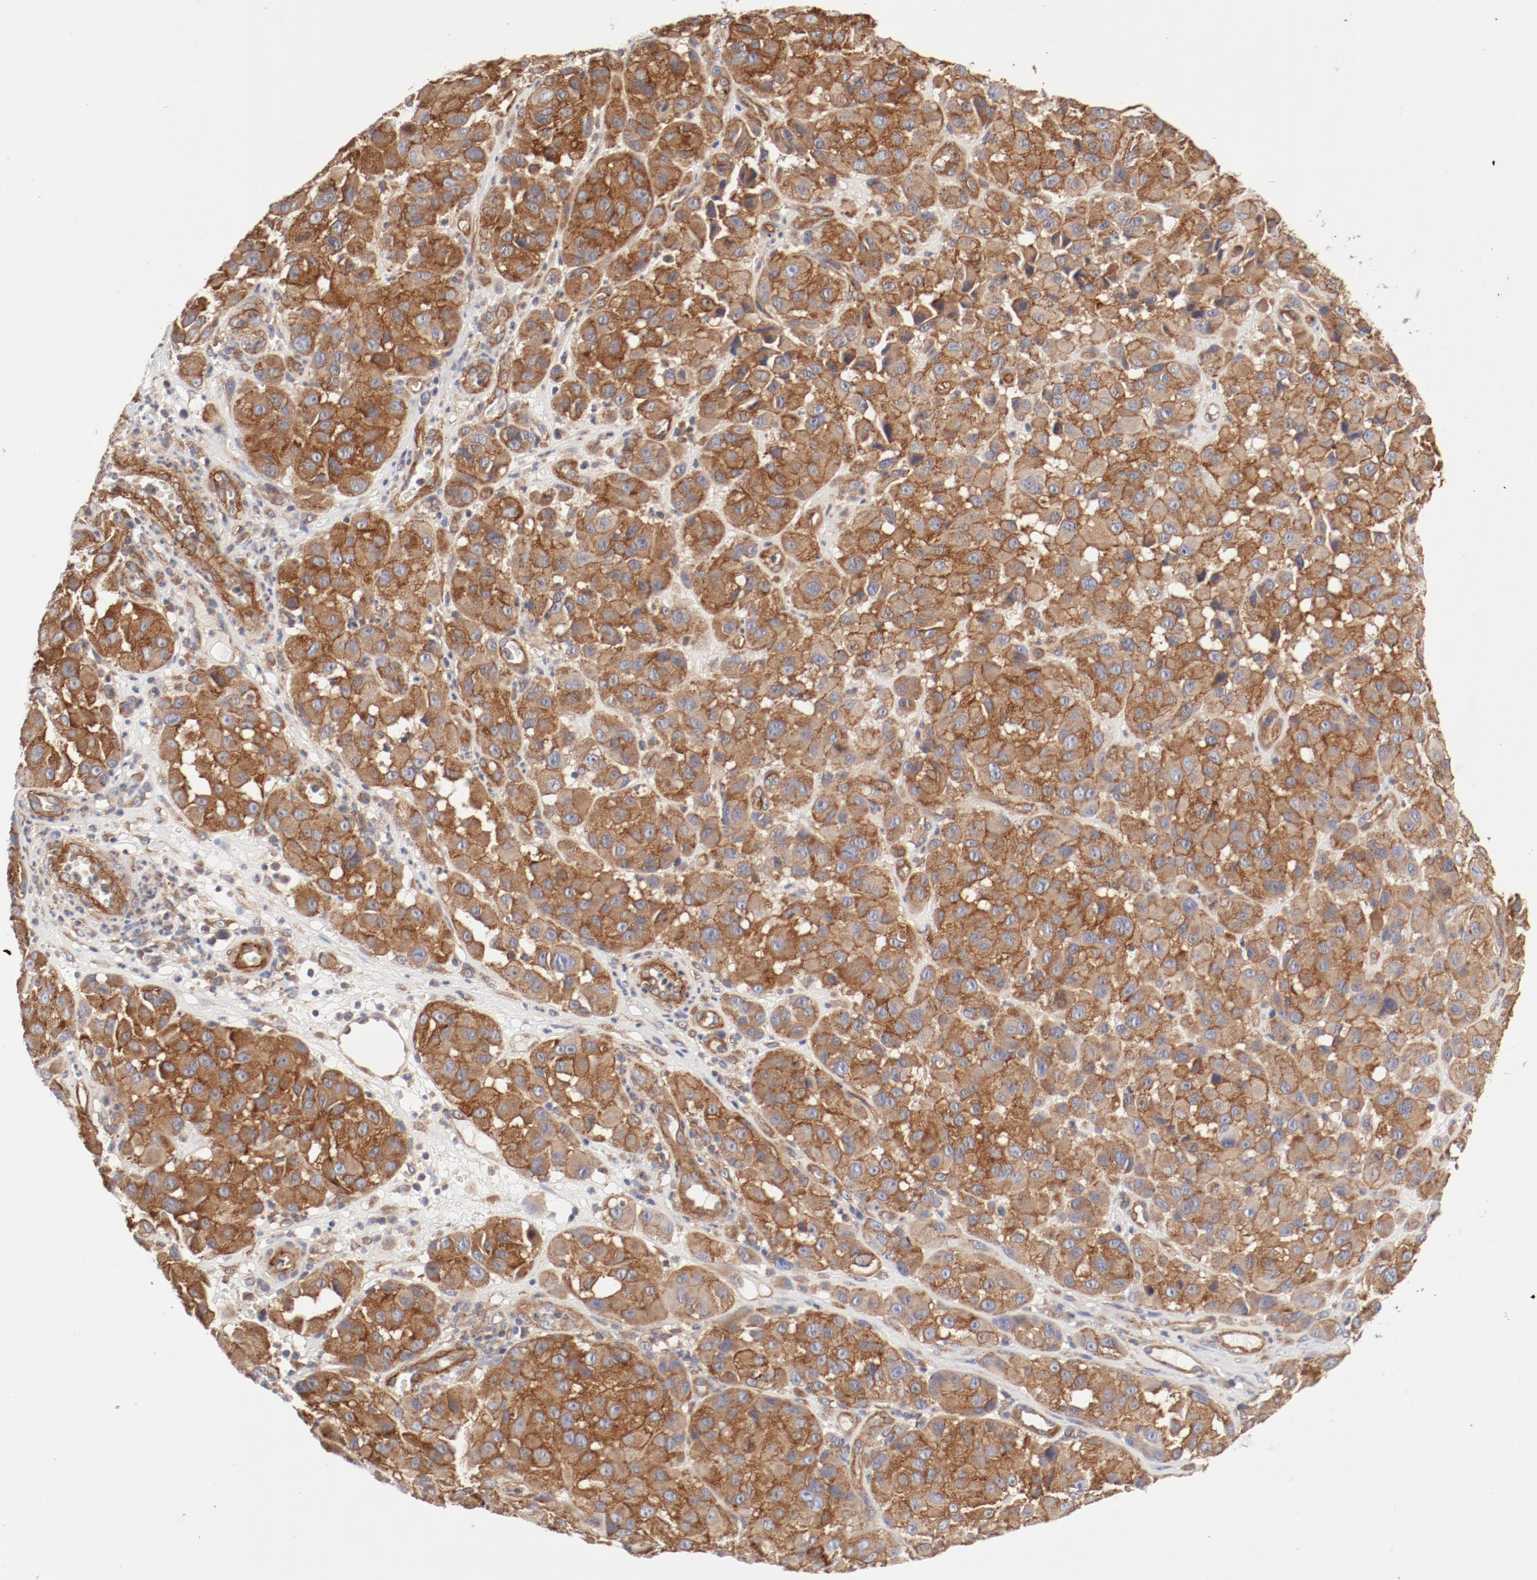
{"staining": {"intensity": "moderate", "quantity": ">75%", "location": "cytoplasmic/membranous"}, "tissue": "melanoma", "cell_type": "Tumor cells", "image_type": "cancer", "snomed": [{"axis": "morphology", "description": "Malignant melanoma, NOS"}, {"axis": "topography", "description": "Skin"}], "caption": "The photomicrograph displays immunohistochemical staining of malignant melanoma. There is moderate cytoplasmic/membranous staining is identified in about >75% of tumor cells.", "gene": "AP2A1", "patient": {"sex": "female", "age": 21}}